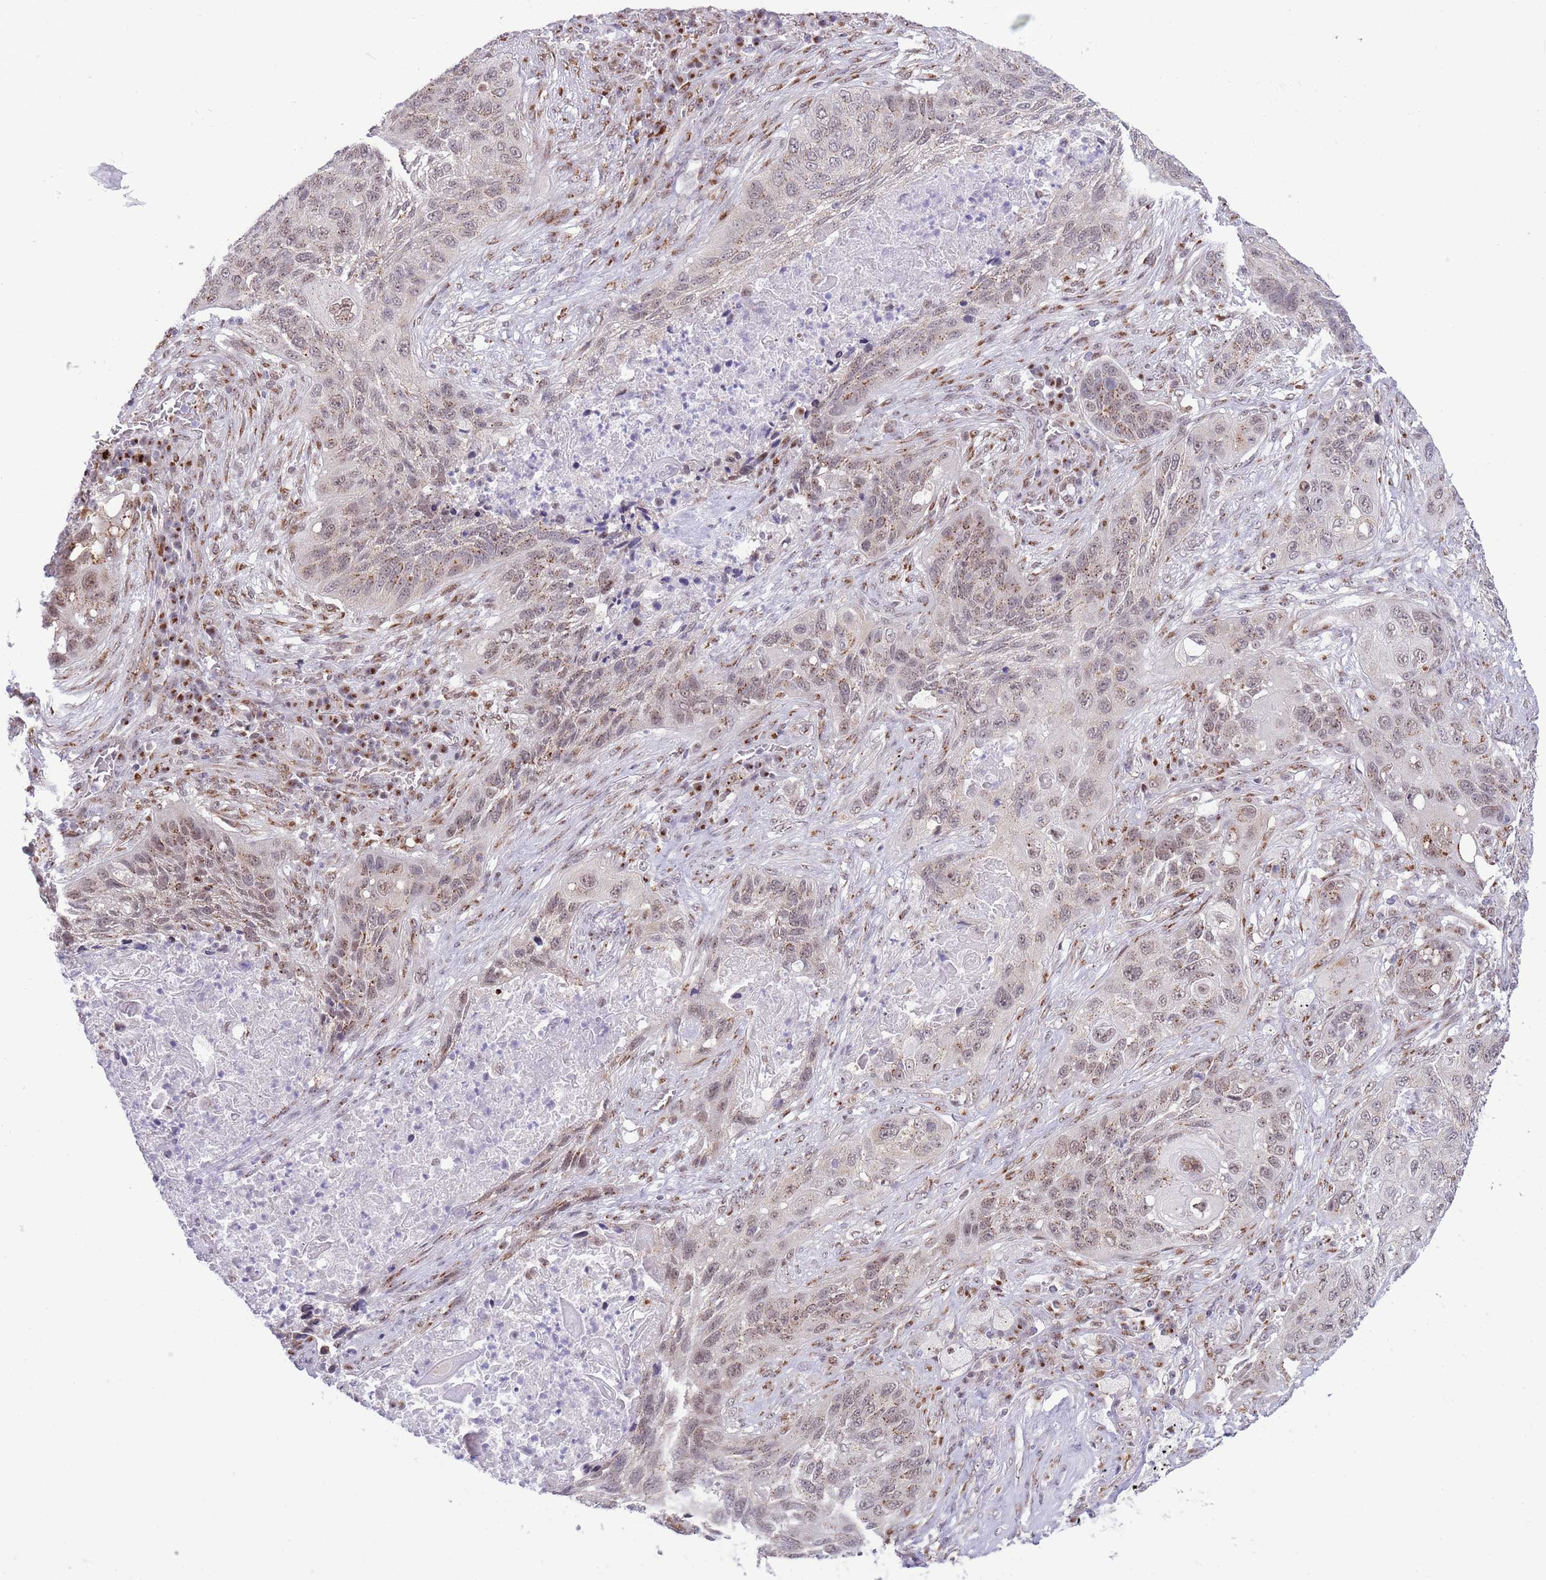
{"staining": {"intensity": "moderate", "quantity": ">75%", "location": "cytoplasmic/membranous,nuclear"}, "tissue": "lung cancer", "cell_type": "Tumor cells", "image_type": "cancer", "snomed": [{"axis": "morphology", "description": "Squamous cell carcinoma, NOS"}, {"axis": "topography", "description": "Lung"}], "caption": "Squamous cell carcinoma (lung) tissue displays moderate cytoplasmic/membranous and nuclear expression in about >75% of tumor cells", "gene": "INO80C", "patient": {"sex": "female", "age": 63}}